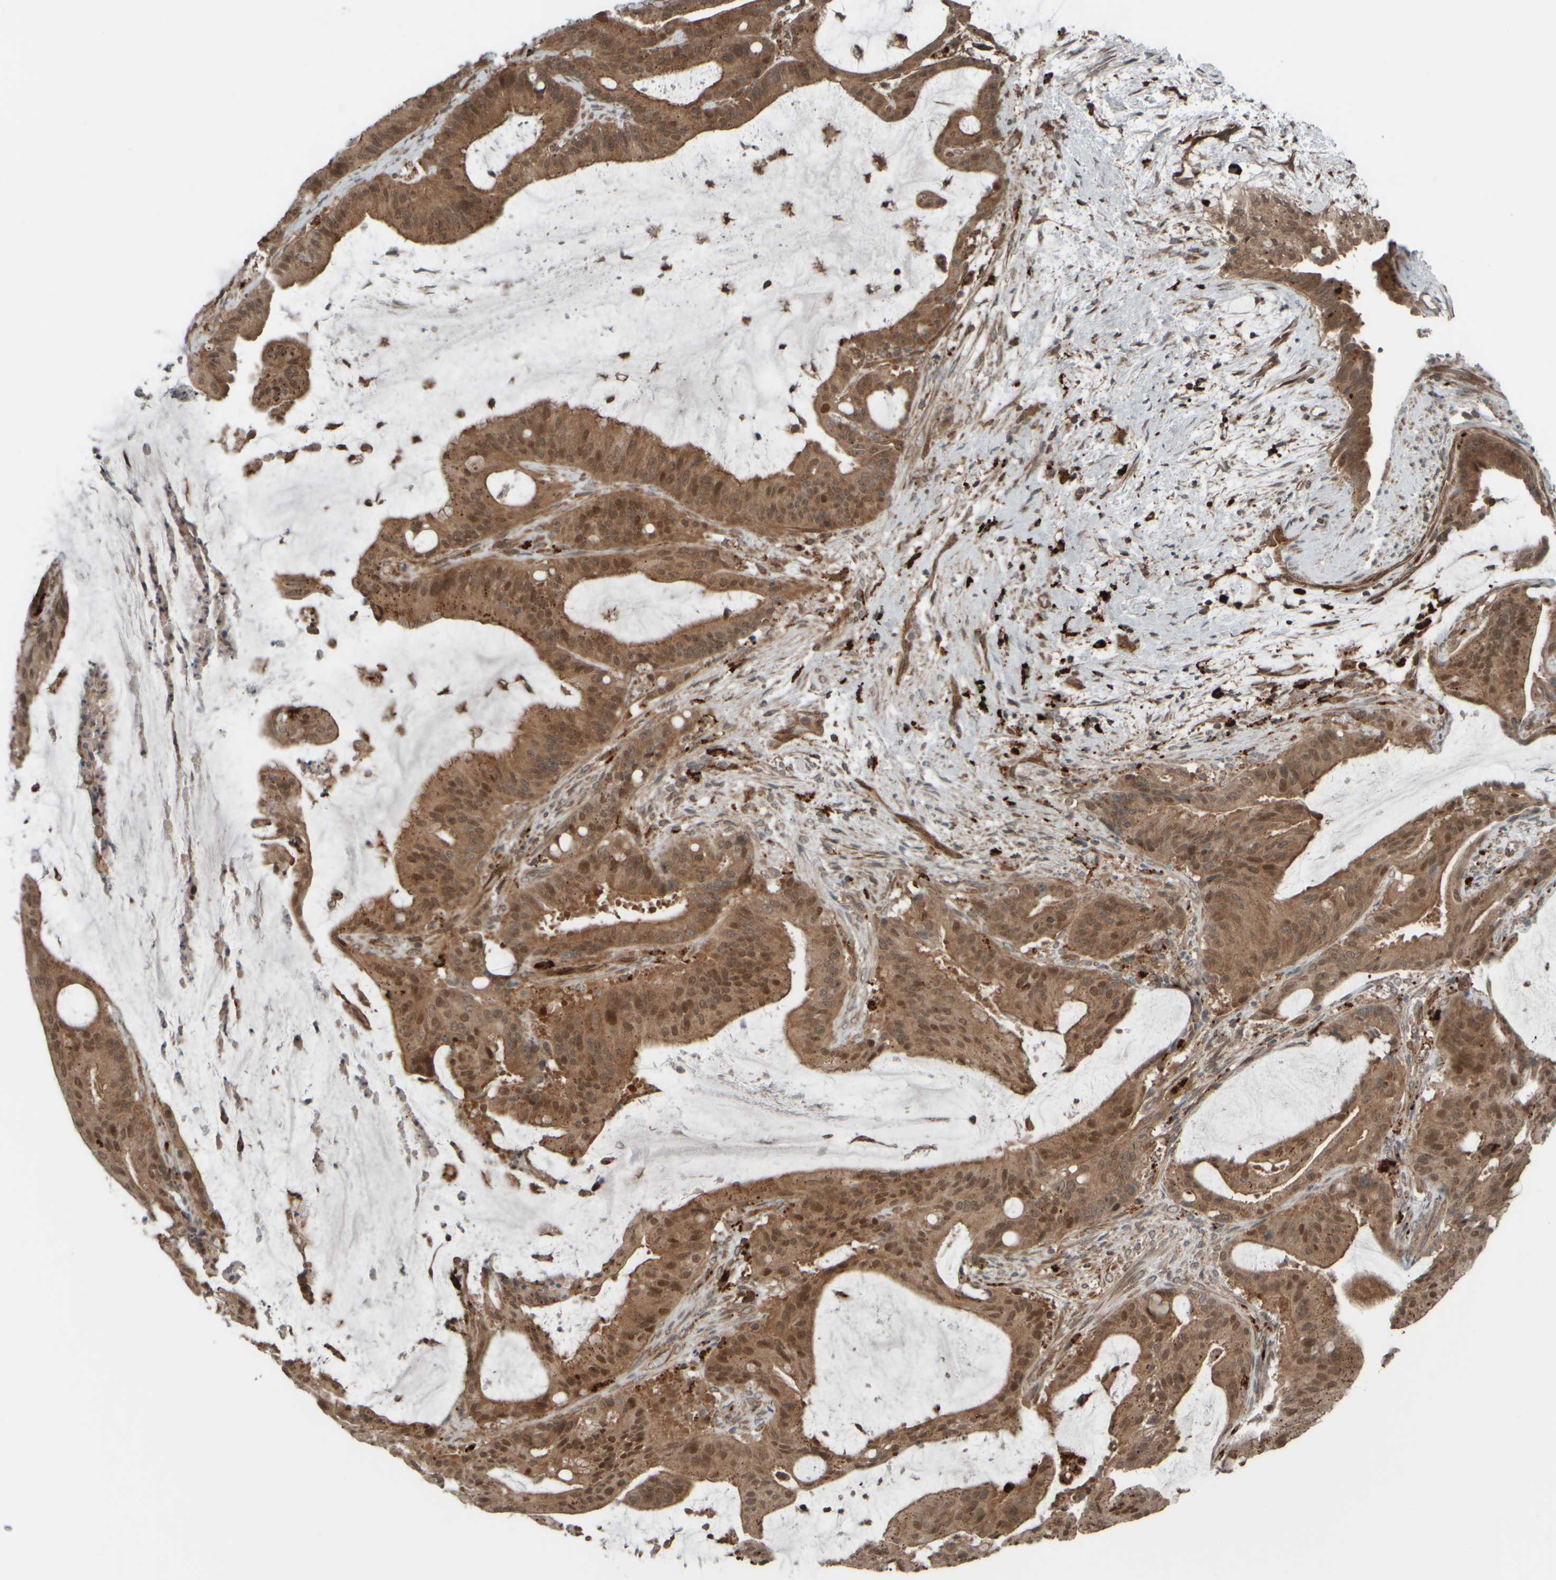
{"staining": {"intensity": "moderate", "quantity": ">75%", "location": "cytoplasmic/membranous,nuclear"}, "tissue": "liver cancer", "cell_type": "Tumor cells", "image_type": "cancer", "snomed": [{"axis": "morphology", "description": "Normal tissue, NOS"}, {"axis": "morphology", "description": "Cholangiocarcinoma"}, {"axis": "topography", "description": "Liver"}, {"axis": "topography", "description": "Peripheral nerve tissue"}], "caption": "High-magnification brightfield microscopy of liver cancer (cholangiocarcinoma) stained with DAB (3,3'-diaminobenzidine) (brown) and counterstained with hematoxylin (blue). tumor cells exhibit moderate cytoplasmic/membranous and nuclear positivity is identified in about>75% of cells. (DAB IHC with brightfield microscopy, high magnification).", "gene": "GIGYF1", "patient": {"sex": "female", "age": 73}}